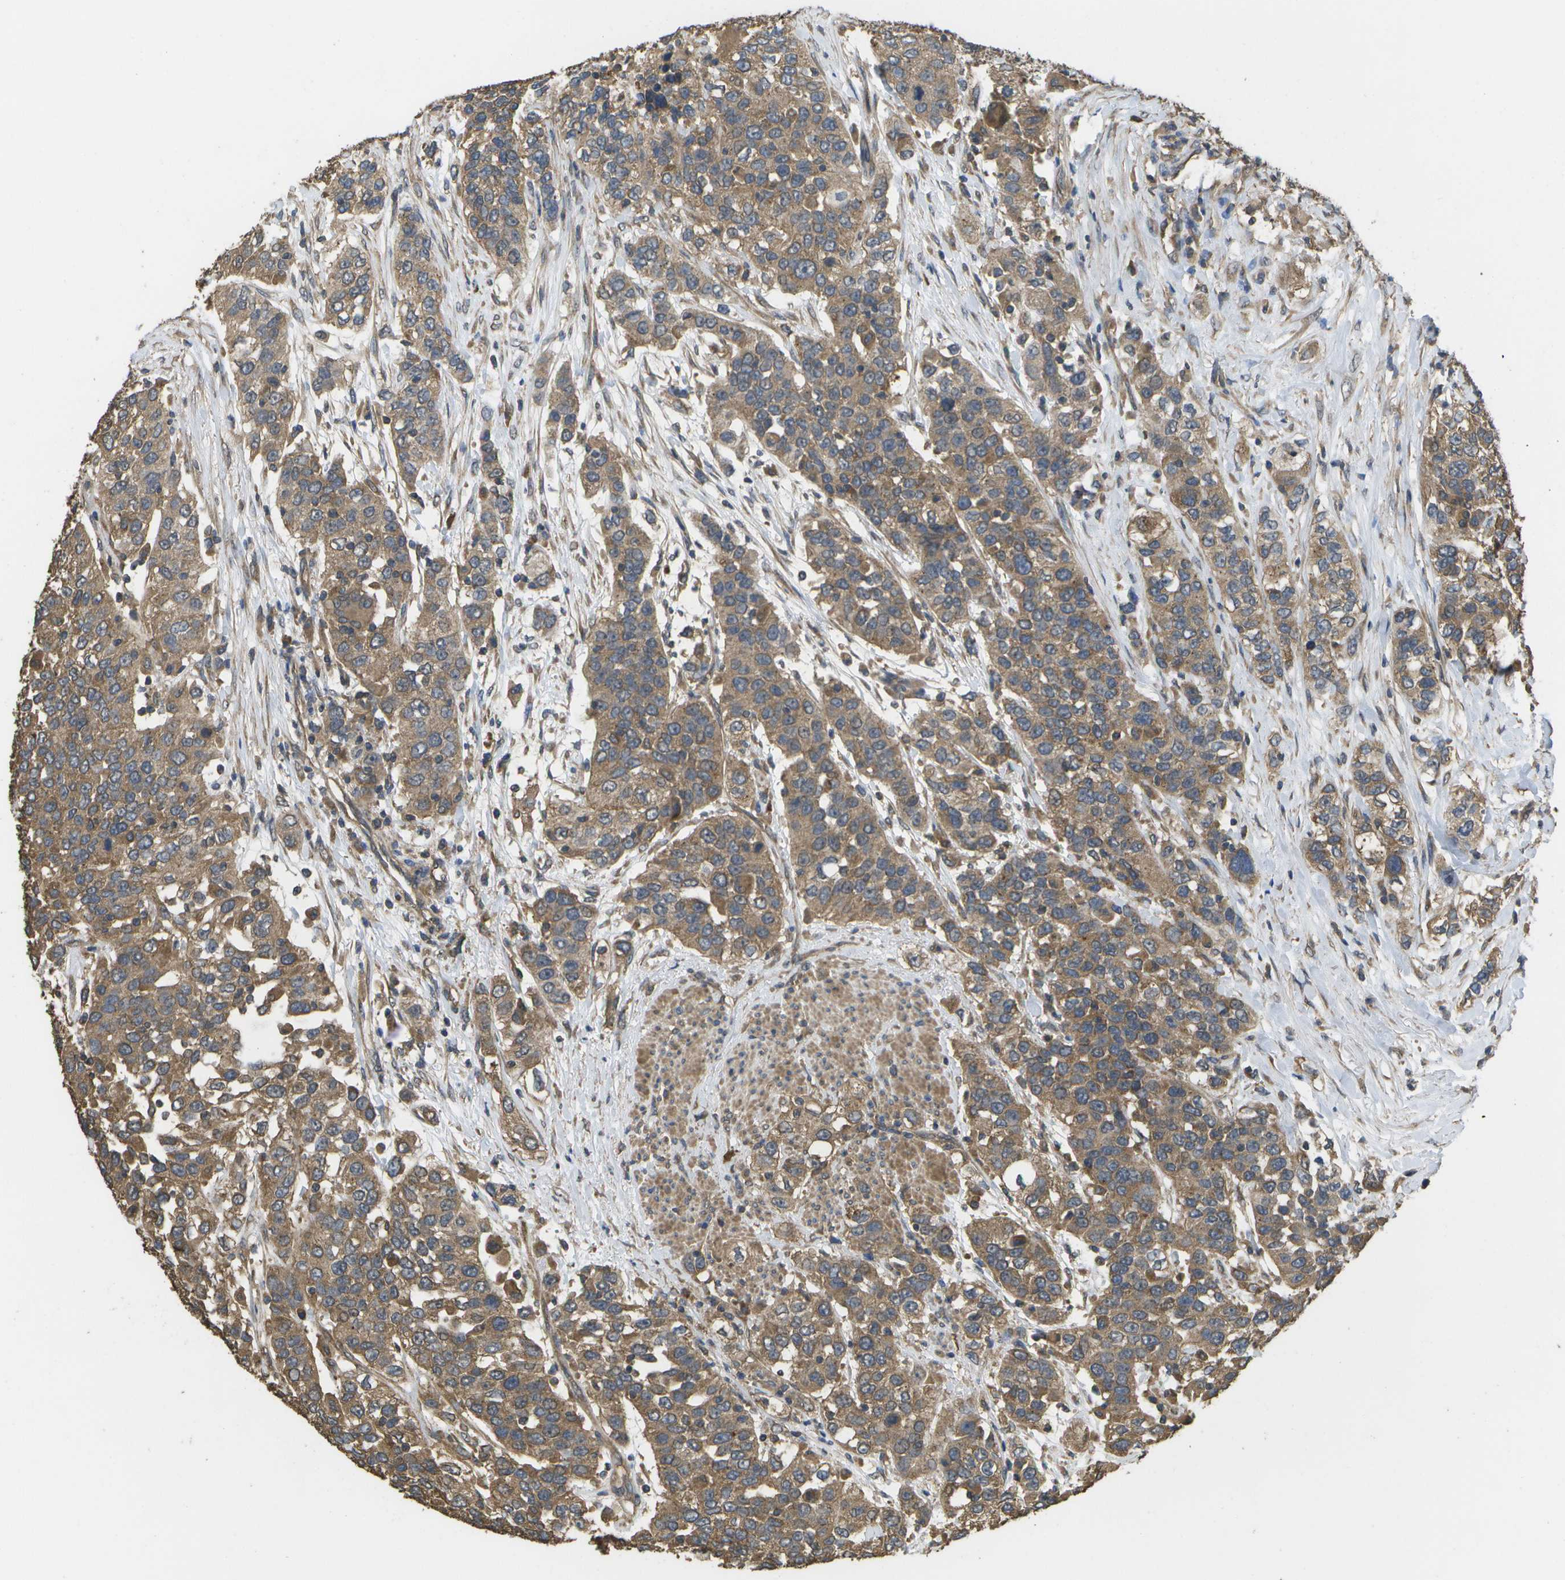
{"staining": {"intensity": "moderate", "quantity": ">75%", "location": "cytoplasmic/membranous"}, "tissue": "urothelial cancer", "cell_type": "Tumor cells", "image_type": "cancer", "snomed": [{"axis": "morphology", "description": "Urothelial carcinoma, High grade"}, {"axis": "topography", "description": "Urinary bladder"}], "caption": "Moderate cytoplasmic/membranous protein expression is appreciated in about >75% of tumor cells in high-grade urothelial carcinoma. Immunohistochemistry (ihc) stains the protein in brown and the nuclei are stained blue.", "gene": "SACS", "patient": {"sex": "female", "age": 80}}